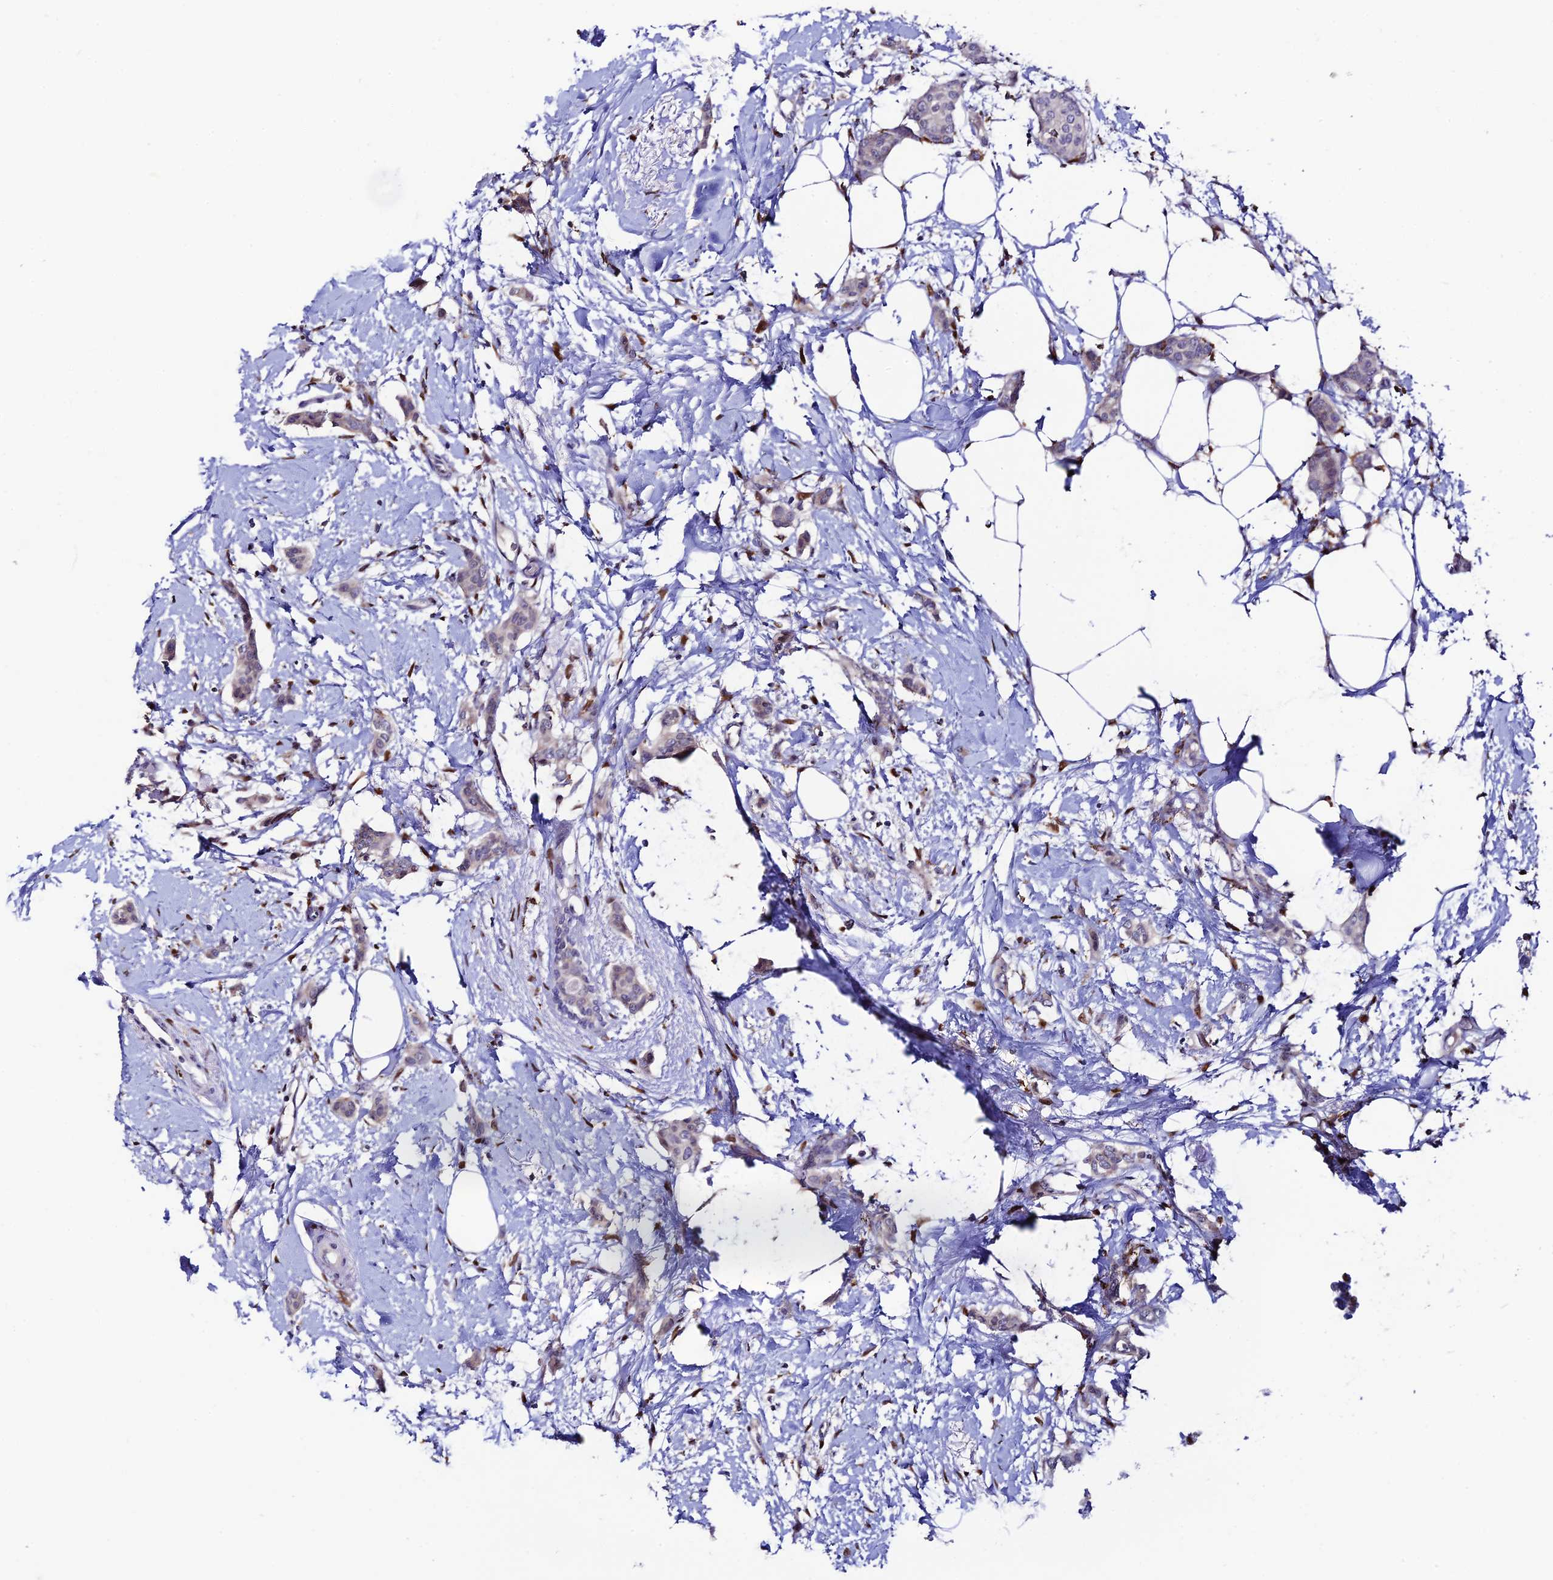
{"staining": {"intensity": "negative", "quantity": "none", "location": "none"}, "tissue": "breast cancer", "cell_type": "Tumor cells", "image_type": "cancer", "snomed": [{"axis": "morphology", "description": "Duct carcinoma"}, {"axis": "topography", "description": "Breast"}], "caption": "This is an IHC micrograph of infiltrating ductal carcinoma (breast). There is no expression in tumor cells.", "gene": "HIC1", "patient": {"sex": "female", "age": 72}}